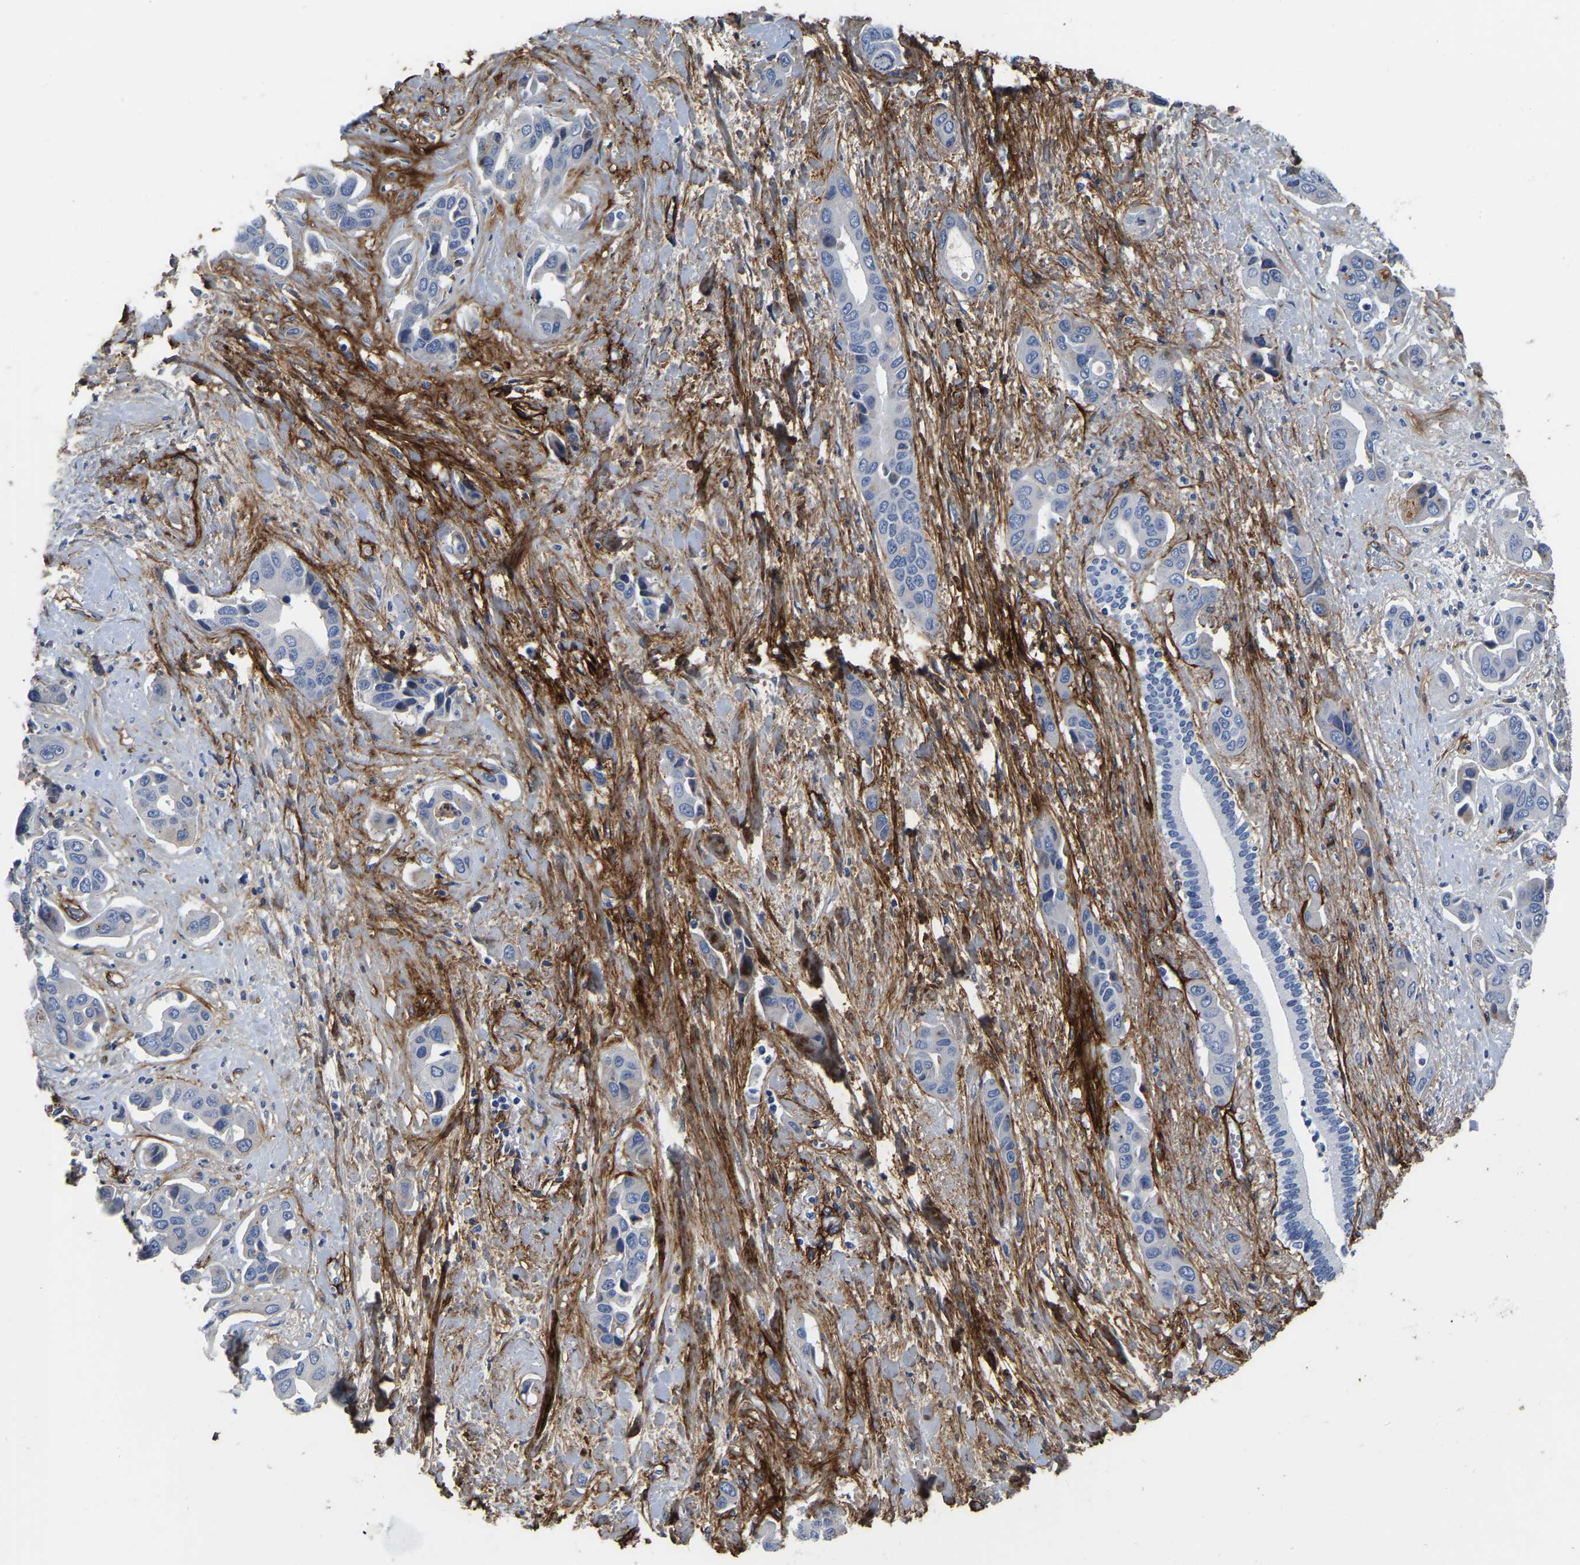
{"staining": {"intensity": "negative", "quantity": "none", "location": "none"}, "tissue": "liver cancer", "cell_type": "Tumor cells", "image_type": "cancer", "snomed": [{"axis": "morphology", "description": "Cholangiocarcinoma"}, {"axis": "topography", "description": "Liver"}], "caption": "Immunohistochemical staining of liver cholangiocarcinoma displays no significant staining in tumor cells.", "gene": "COL6A1", "patient": {"sex": "female", "age": 52}}